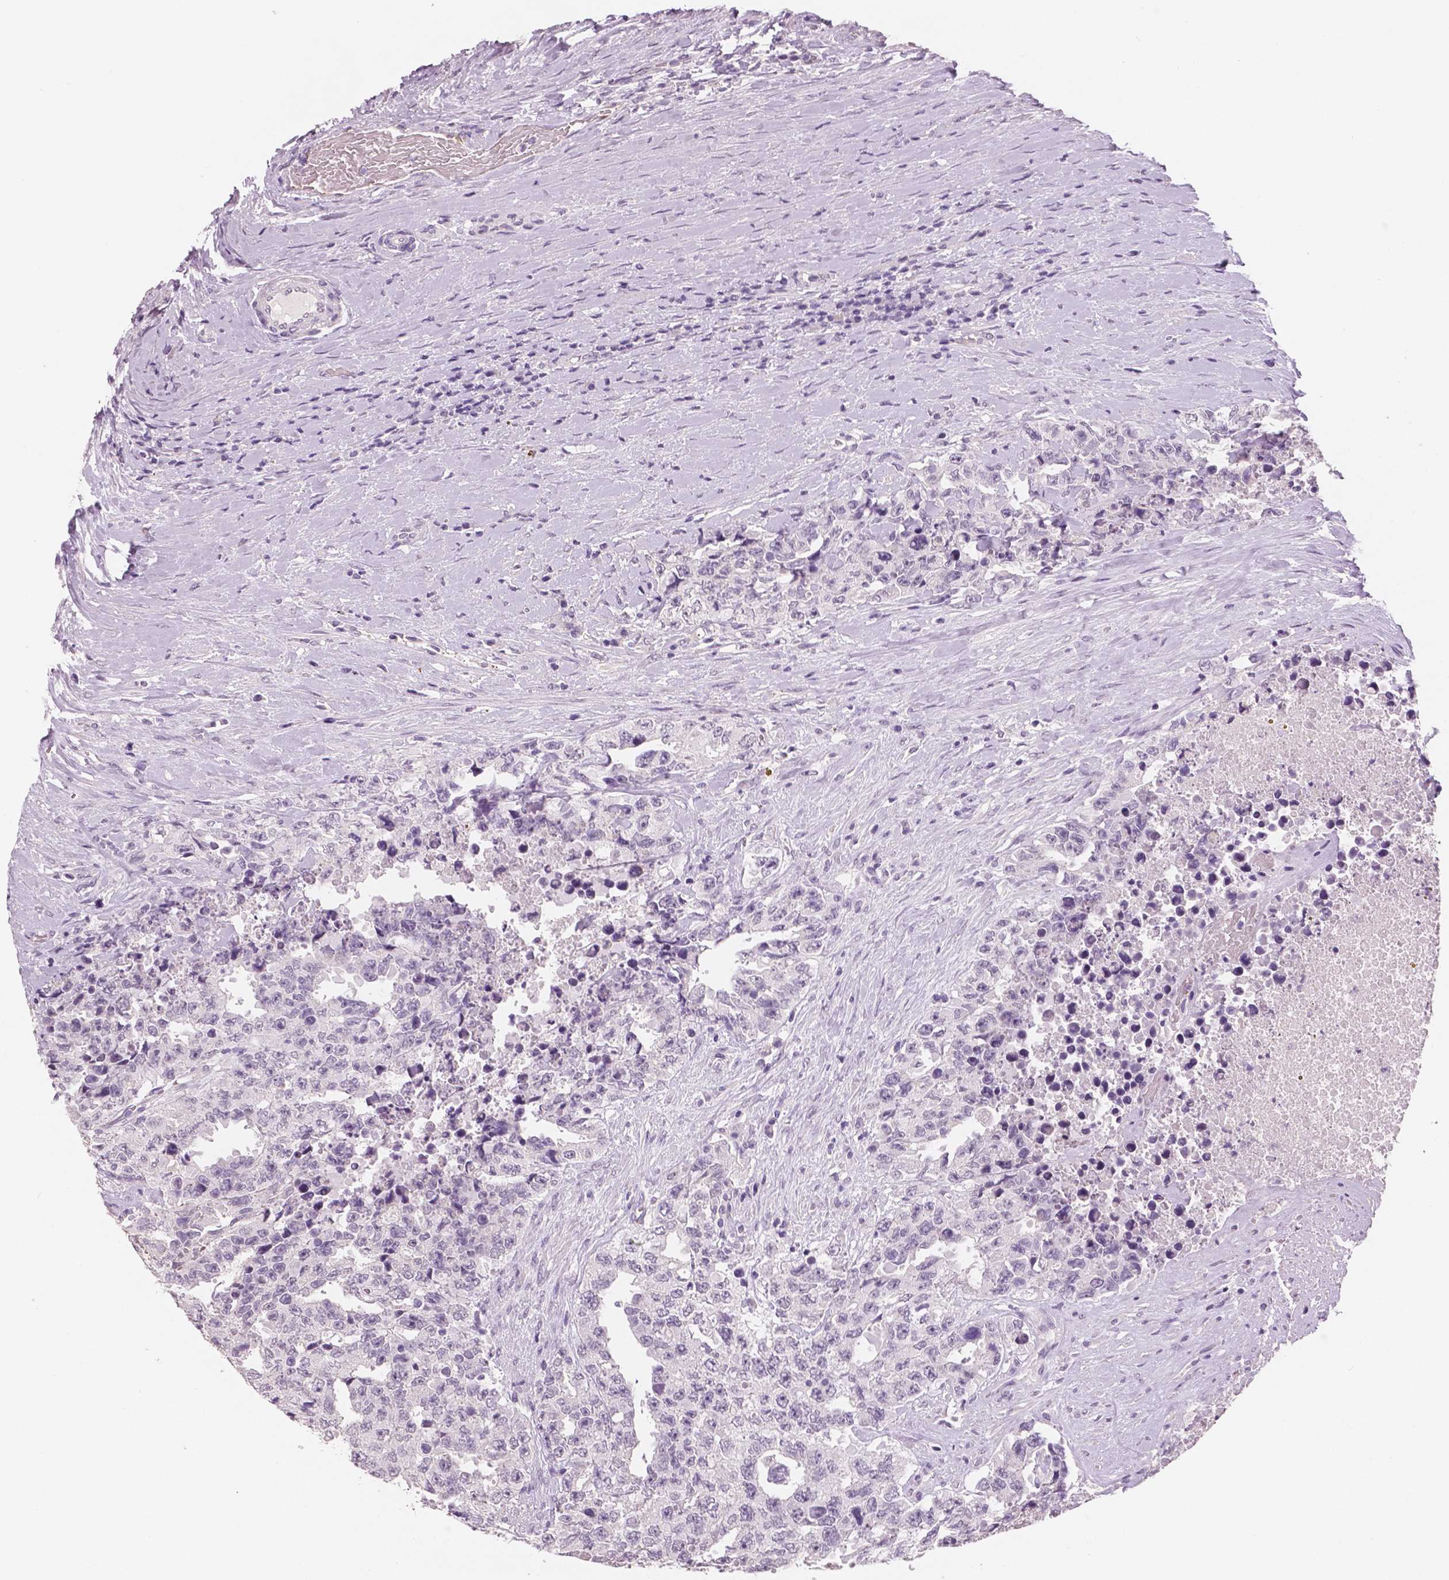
{"staining": {"intensity": "negative", "quantity": "none", "location": "none"}, "tissue": "testis cancer", "cell_type": "Tumor cells", "image_type": "cancer", "snomed": [{"axis": "morphology", "description": "Carcinoma, Embryonal, NOS"}, {"axis": "topography", "description": "Testis"}], "caption": "Tumor cells are negative for brown protein staining in testis cancer (embryonal carcinoma).", "gene": "TSPAN7", "patient": {"sex": "male", "age": 24}}